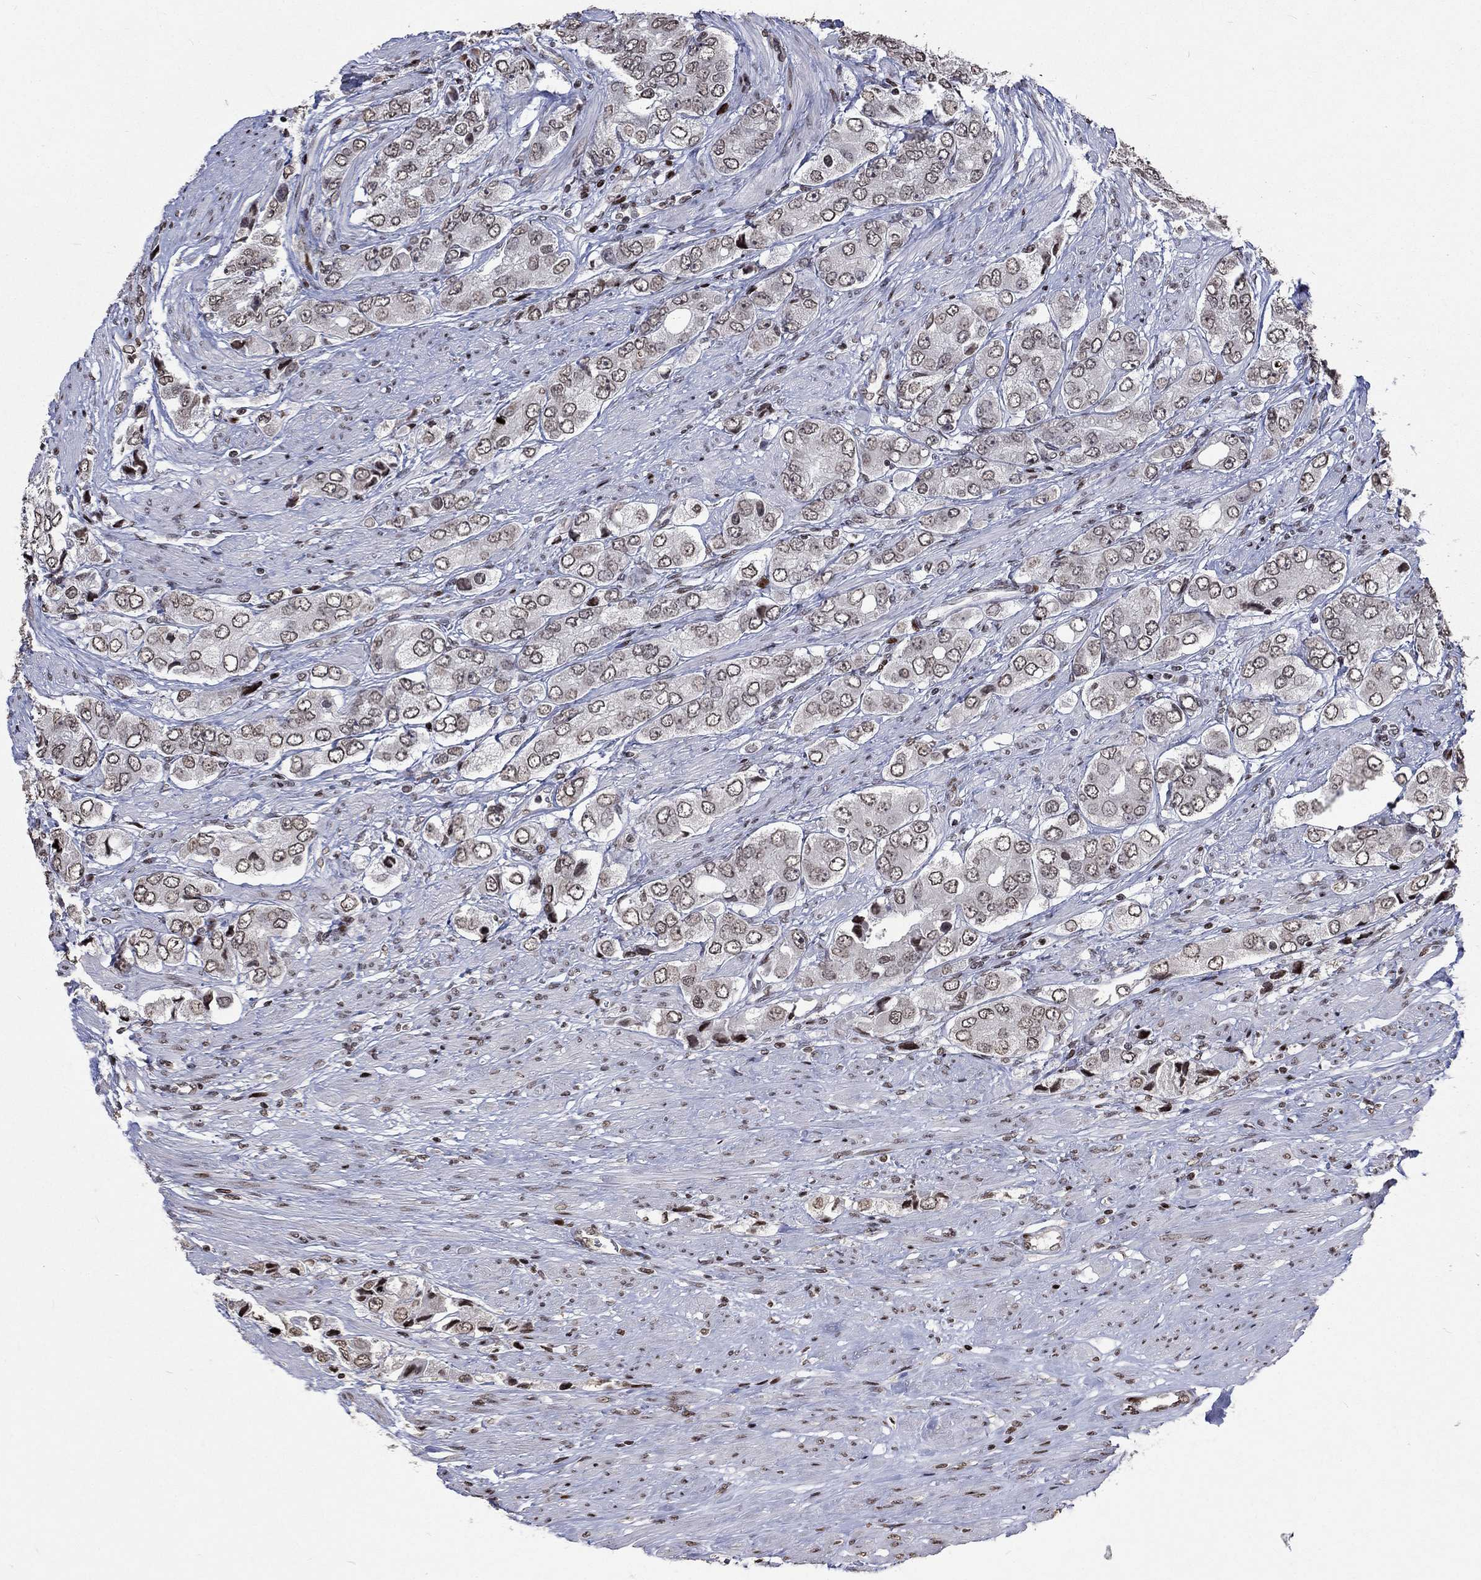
{"staining": {"intensity": "moderate", "quantity": "25%-75%", "location": "nuclear"}, "tissue": "prostate cancer", "cell_type": "Tumor cells", "image_type": "cancer", "snomed": [{"axis": "morphology", "description": "Adenocarcinoma, Low grade"}, {"axis": "topography", "description": "Prostate"}], "caption": "The micrograph shows staining of prostate cancer, revealing moderate nuclear protein positivity (brown color) within tumor cells.", "gene": "SRSF3", "patient": {"sex": "male", "age": 69}}